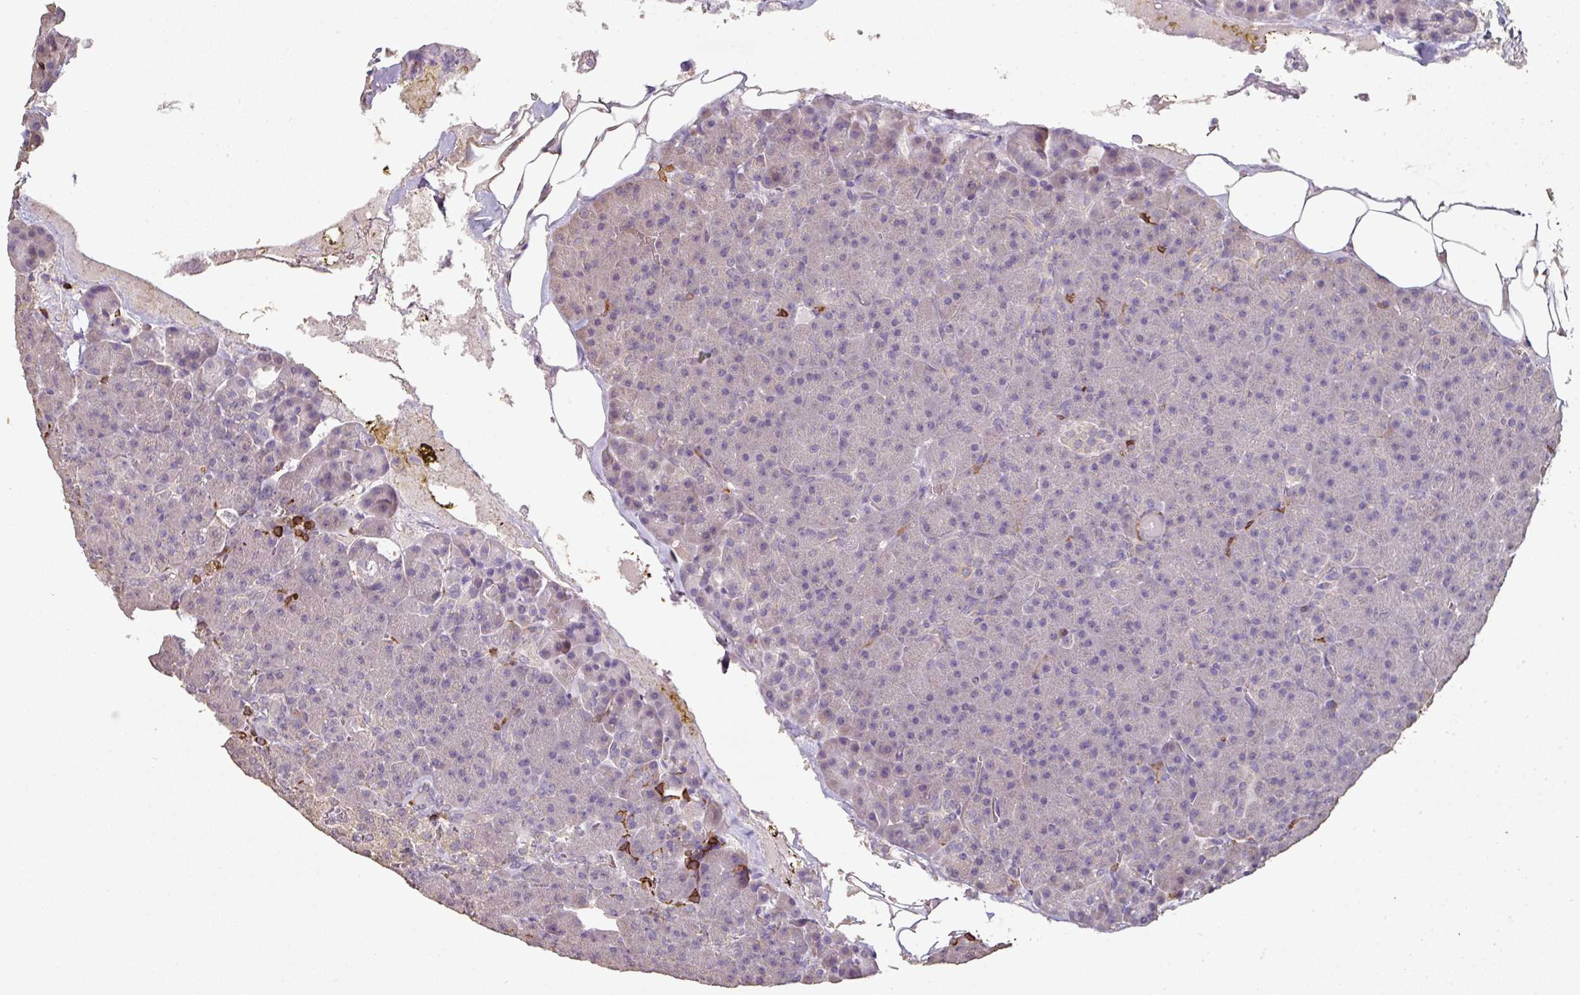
{"staining": {"intensity": "negative", "quantity": "none", "location": "none"}, "tissue": "pancreas", "cell_type": "Exocrine glandular cells", "image_type": "normal", "snomed": [{"axis": "morphology", "description": "Normal tissue, NOS"}, {"axis": "topography", "description": "Pancreas"}], "caption": "This image is of unremarkable pancreas stained with immunohistochemistry (IHC) to label a protein in brown with the nuclei are counter-stained blue. There is no expression in exocrine glandular cells.", "gene": "OLFML2B", "patient": {"sex": "female", "age": 74}}